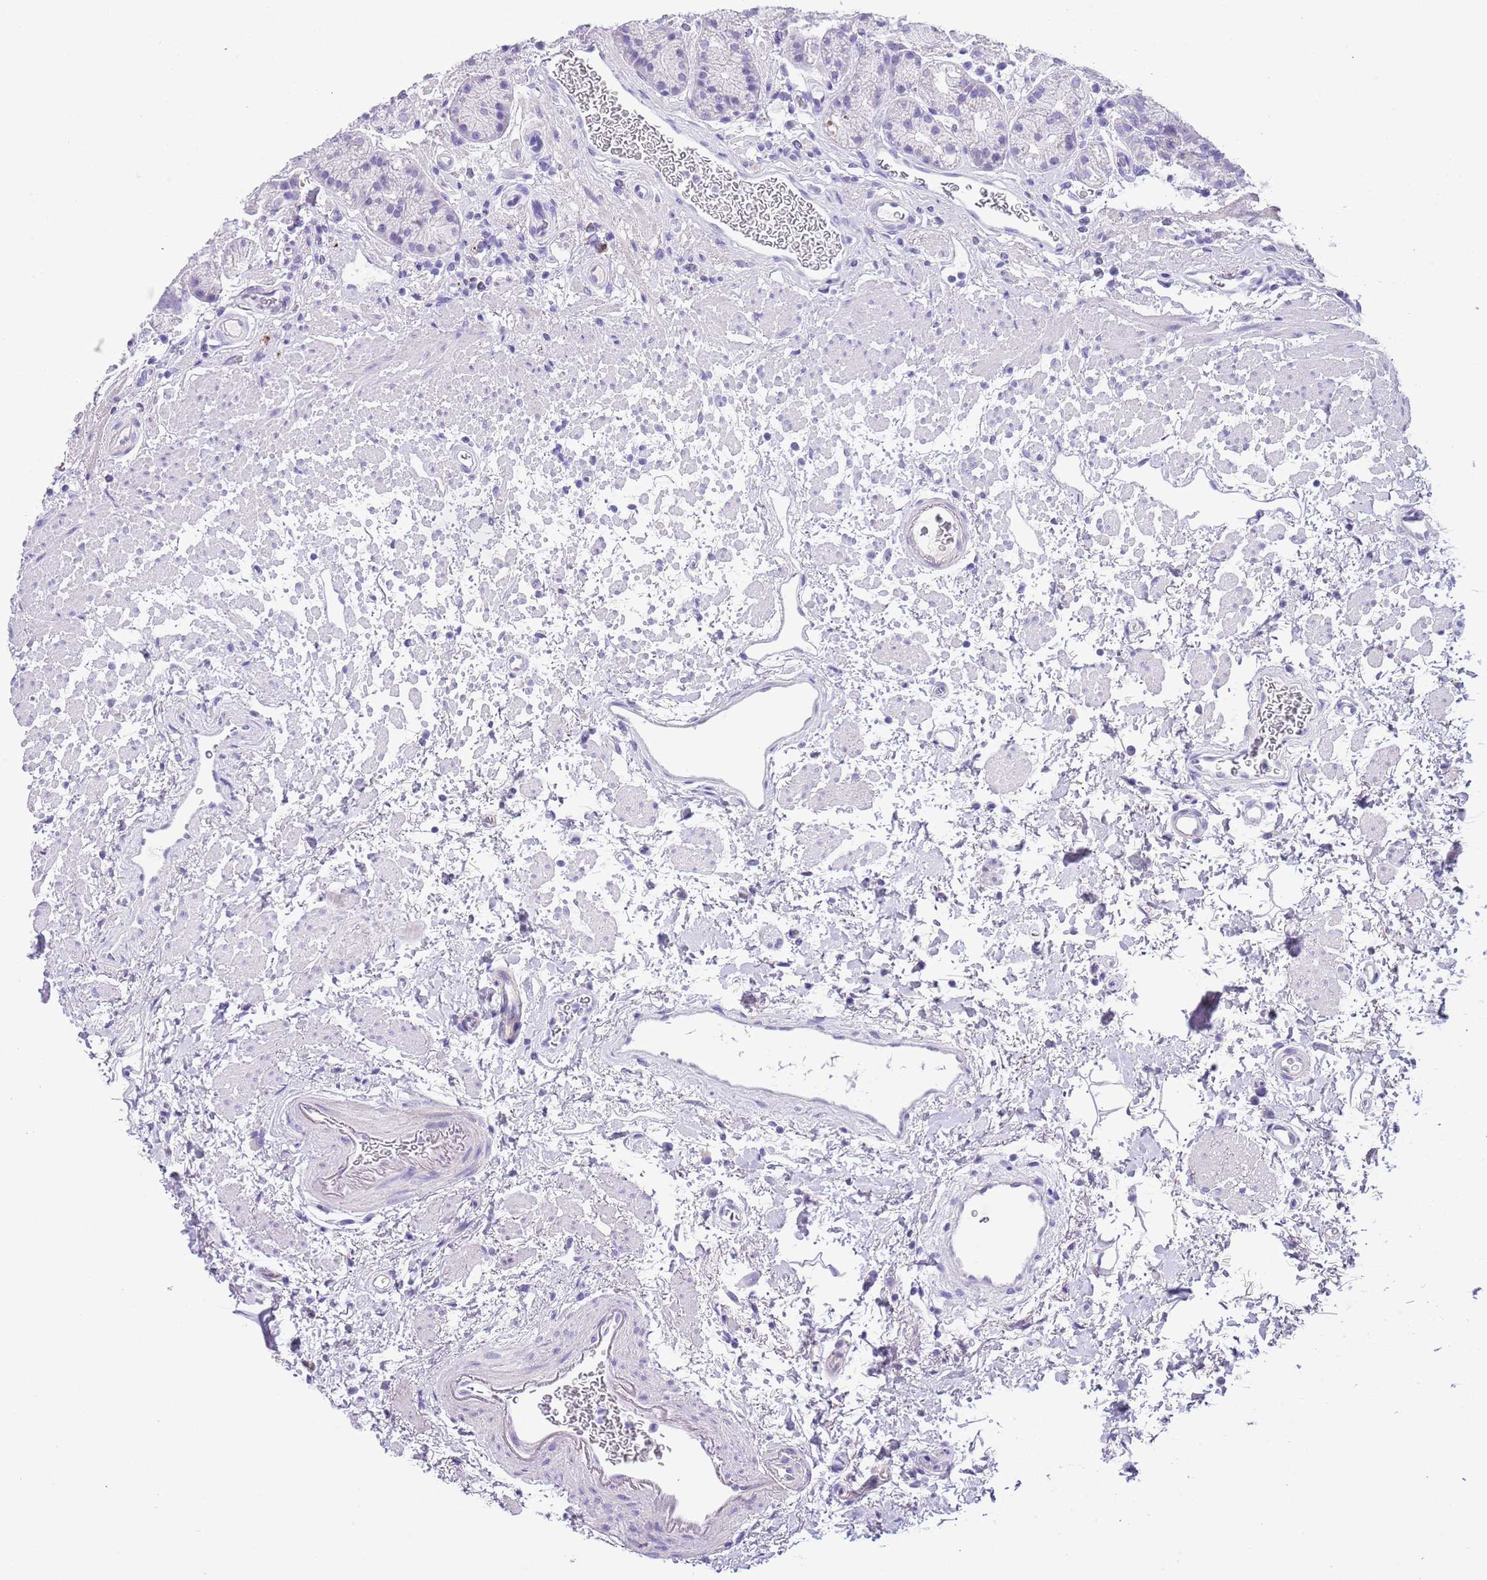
{"staining": {"intensity": "moderate", "quantity": "<25%", "location": "cytoplasmic/membranous"}, "tissue": "stomach", "cell_type": "Glandular cells", "image_type": "normal", "snomed": [{"axis": "morphology", "description": "Normal tissue, NOS"}, {"axis": "topography", "description": "Stomach"}], "caption": "This micrograph exhibits immunohistochemistry (IHC) staining of benign human stomach, with low moderate cytoplasmic/membranous staining in about <25% of glandular cells.", "gene": "ABHD17C", "patient": {"sex": "male", "age": 63}}